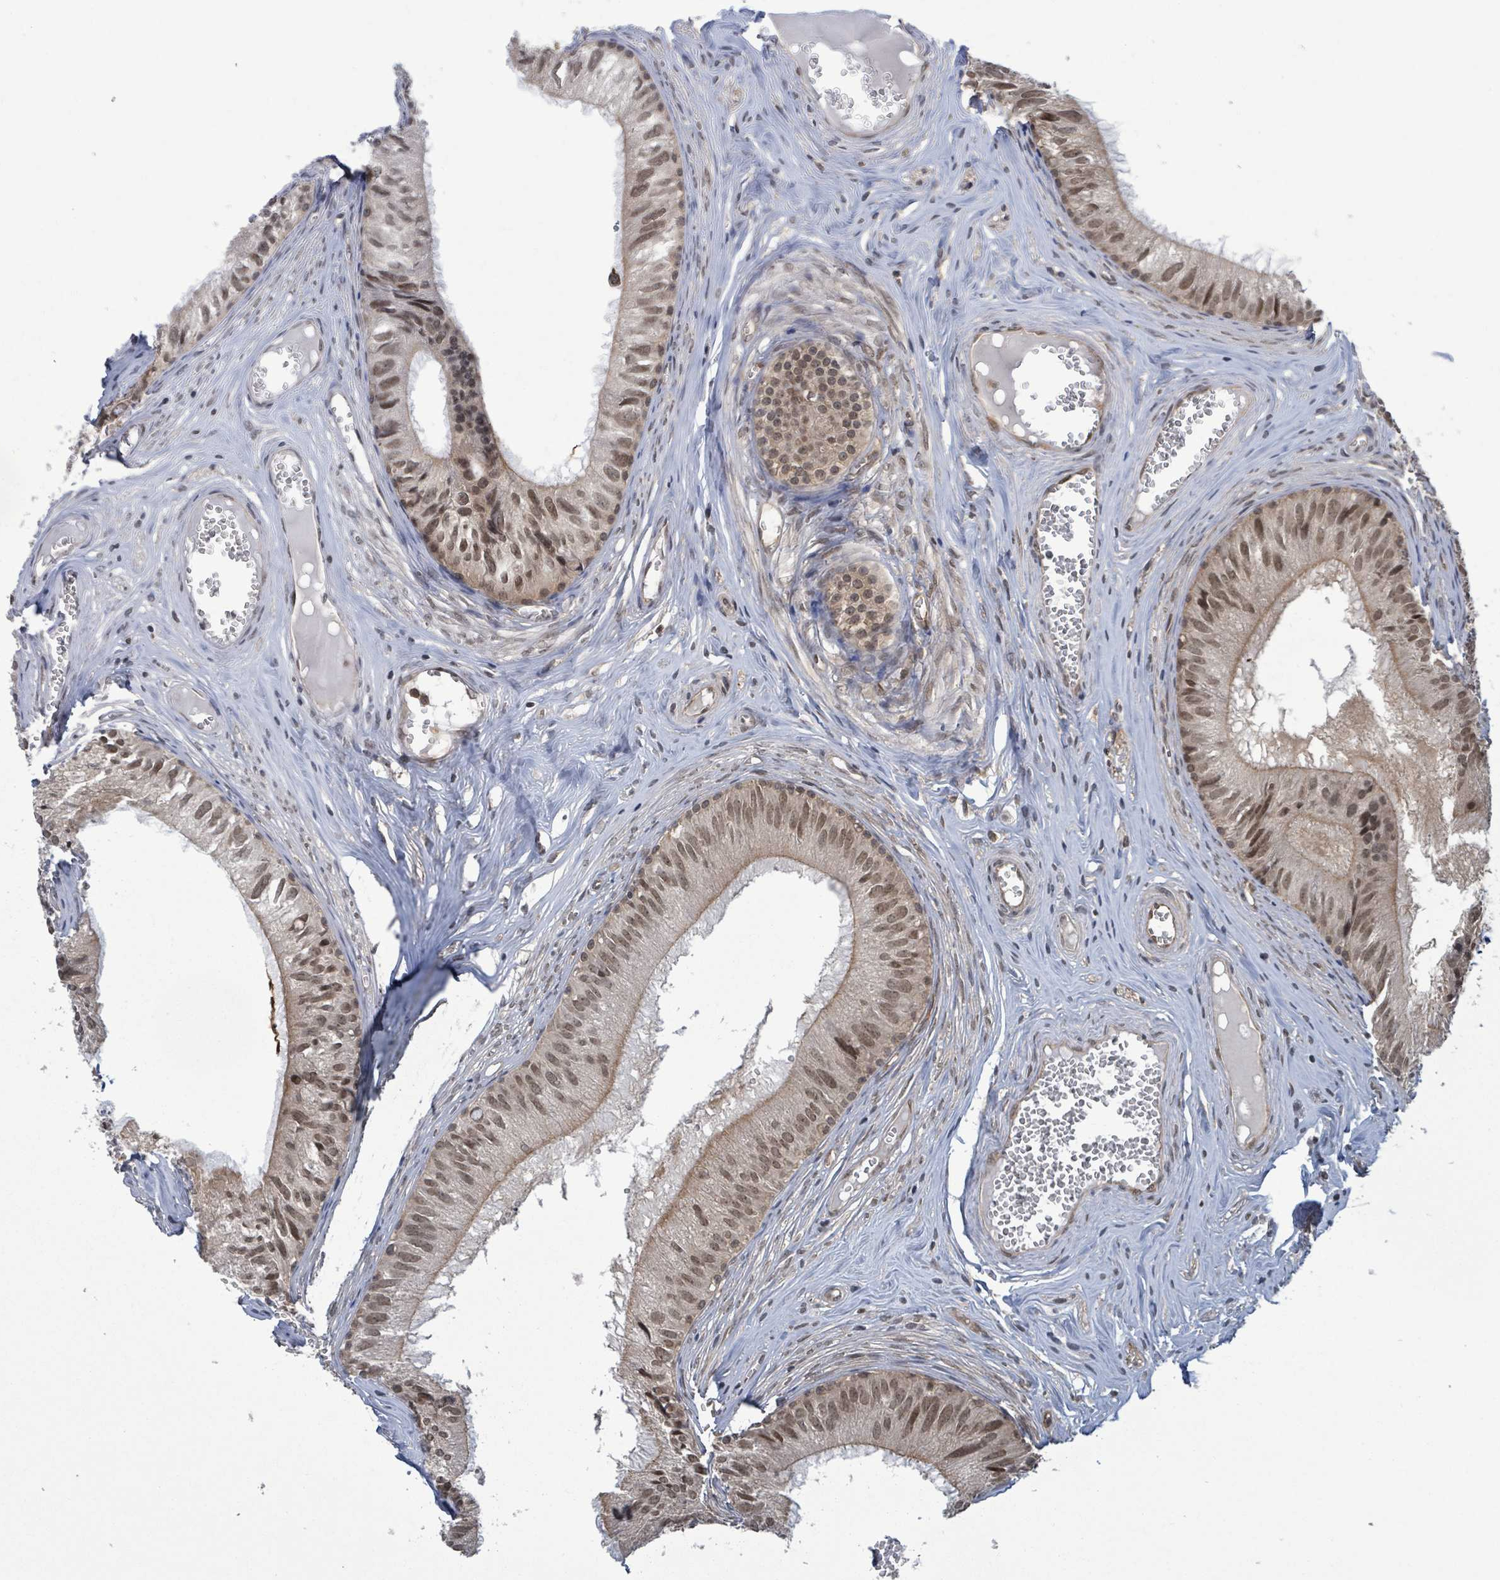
{"staining": {"intensity": "moderate", "quantity": ">75%", "location": "cytoplasmic/membranous,nuclear"}, "tissue": "epididymis", "cell_type": "Glandular cells", "image_type": "normal", "snomed": [{"axis": "morphology", "description": "Normal tissue, NOS"}, {"axis": "topography", "description": "Epididymis"}], "caption": "Benign epididymis shows moderate cytoplasmic/membranous,nuclear staining in approximately >75% of glandular cells (Stains: DAB (3,3'-diaminobenzidine) in brown, nuclei in blue, Microscopy: brightfield microscopy at high magnification)..", "gene": "ENSG00000256500", "patient": {"sex": "male", "age": 31}}